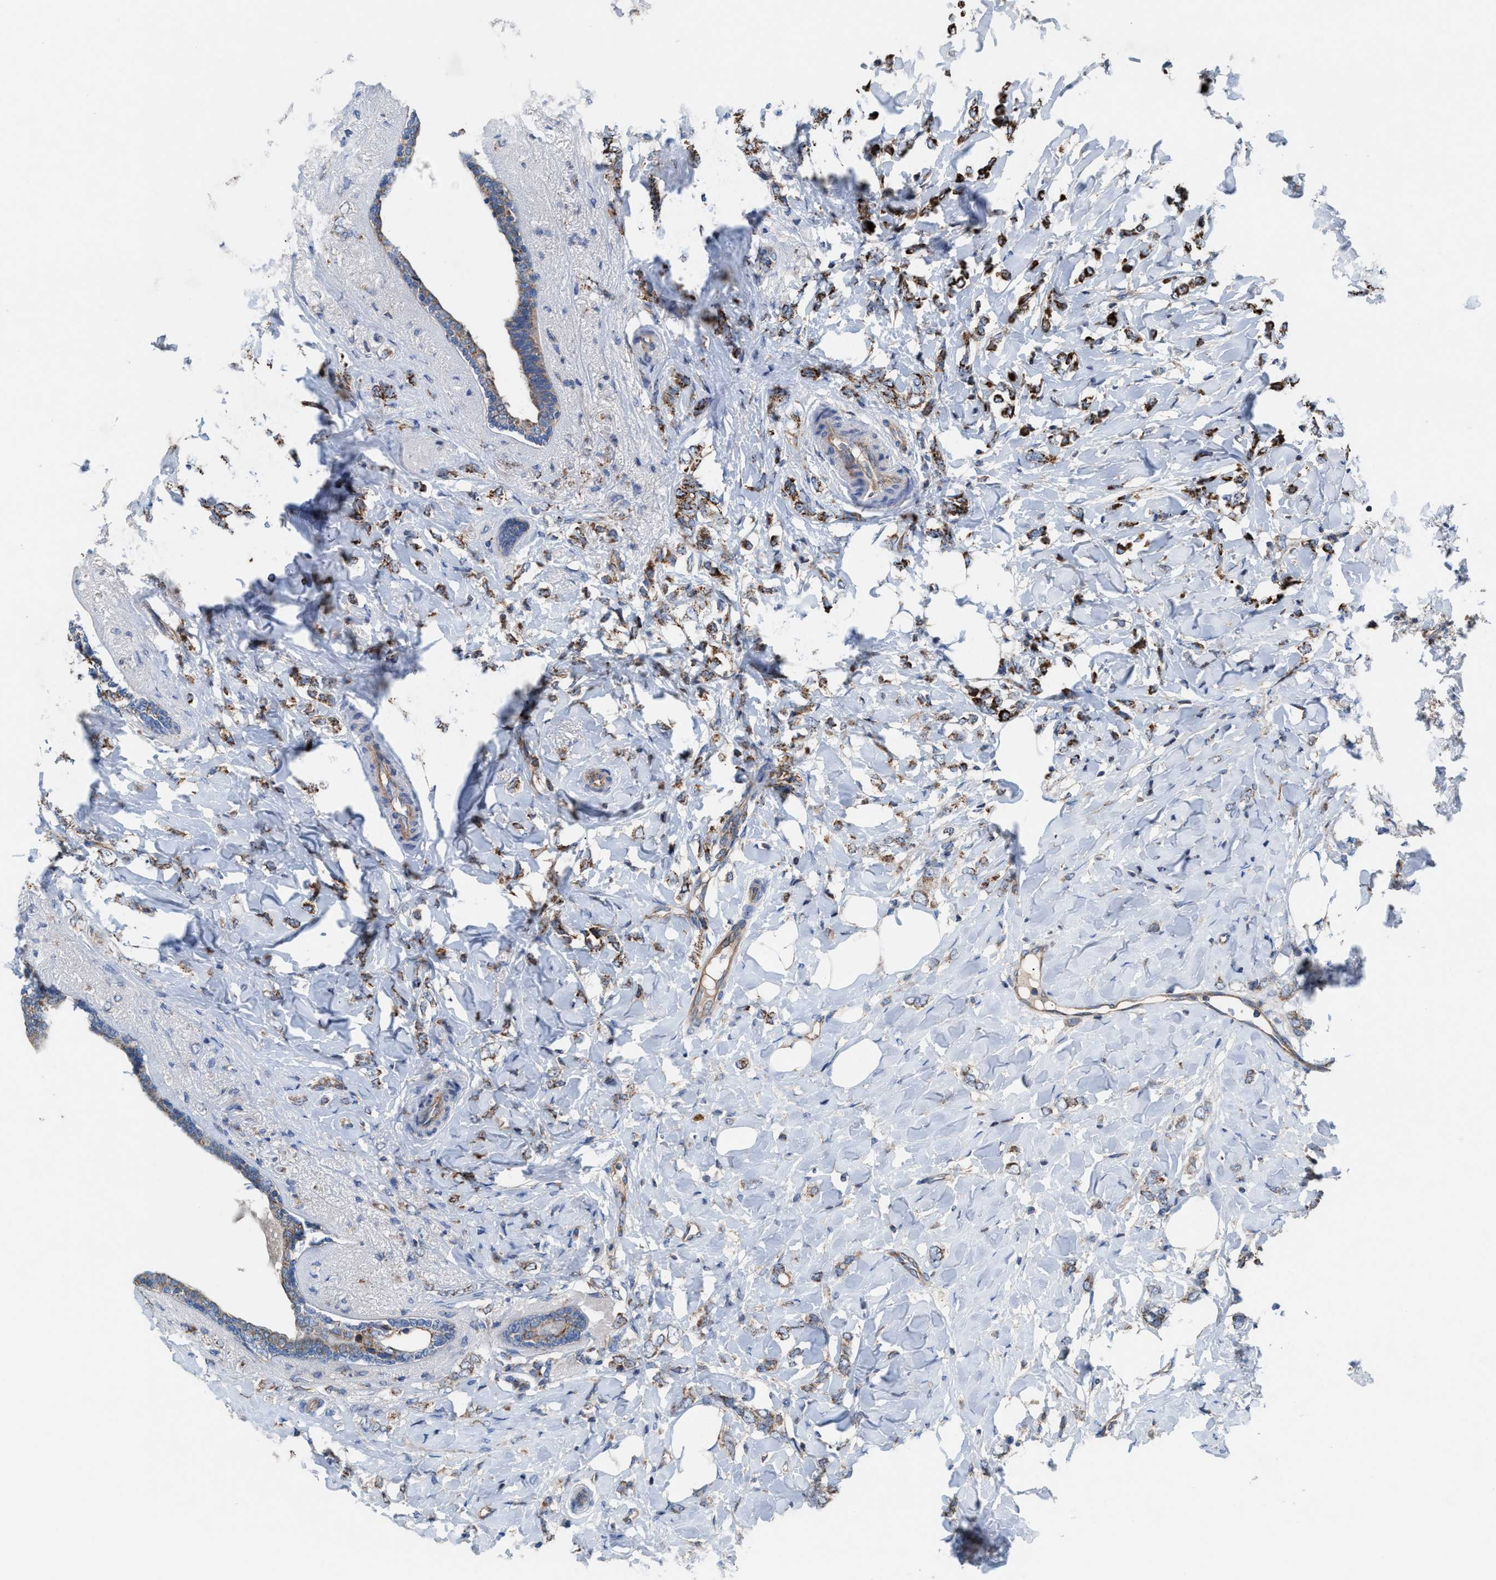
{"staining": {"intensity": "moderate", "quantity": ">75%", "location": "cytoplasmic/membranous"}, "tissue": "breast cancer", "cell_type": "Tumor cells", "image_type": "cancer", "snomed": [{"axis": "morphology", "description": "Normal tissue, NOS"}, {"axis": "morphology", "description": "Lobular carcinoma"}, {"axis": "topography", "description": "Breast"}], "caption": "Breast cancer (lobular carcinoma) stained for a protein (brown) displays moderate cytoplasmic/membranous positive positivity in about >75% of tumor cells.", "gene": "MRM1", "patient": {"sex": "female", "age": 47}}